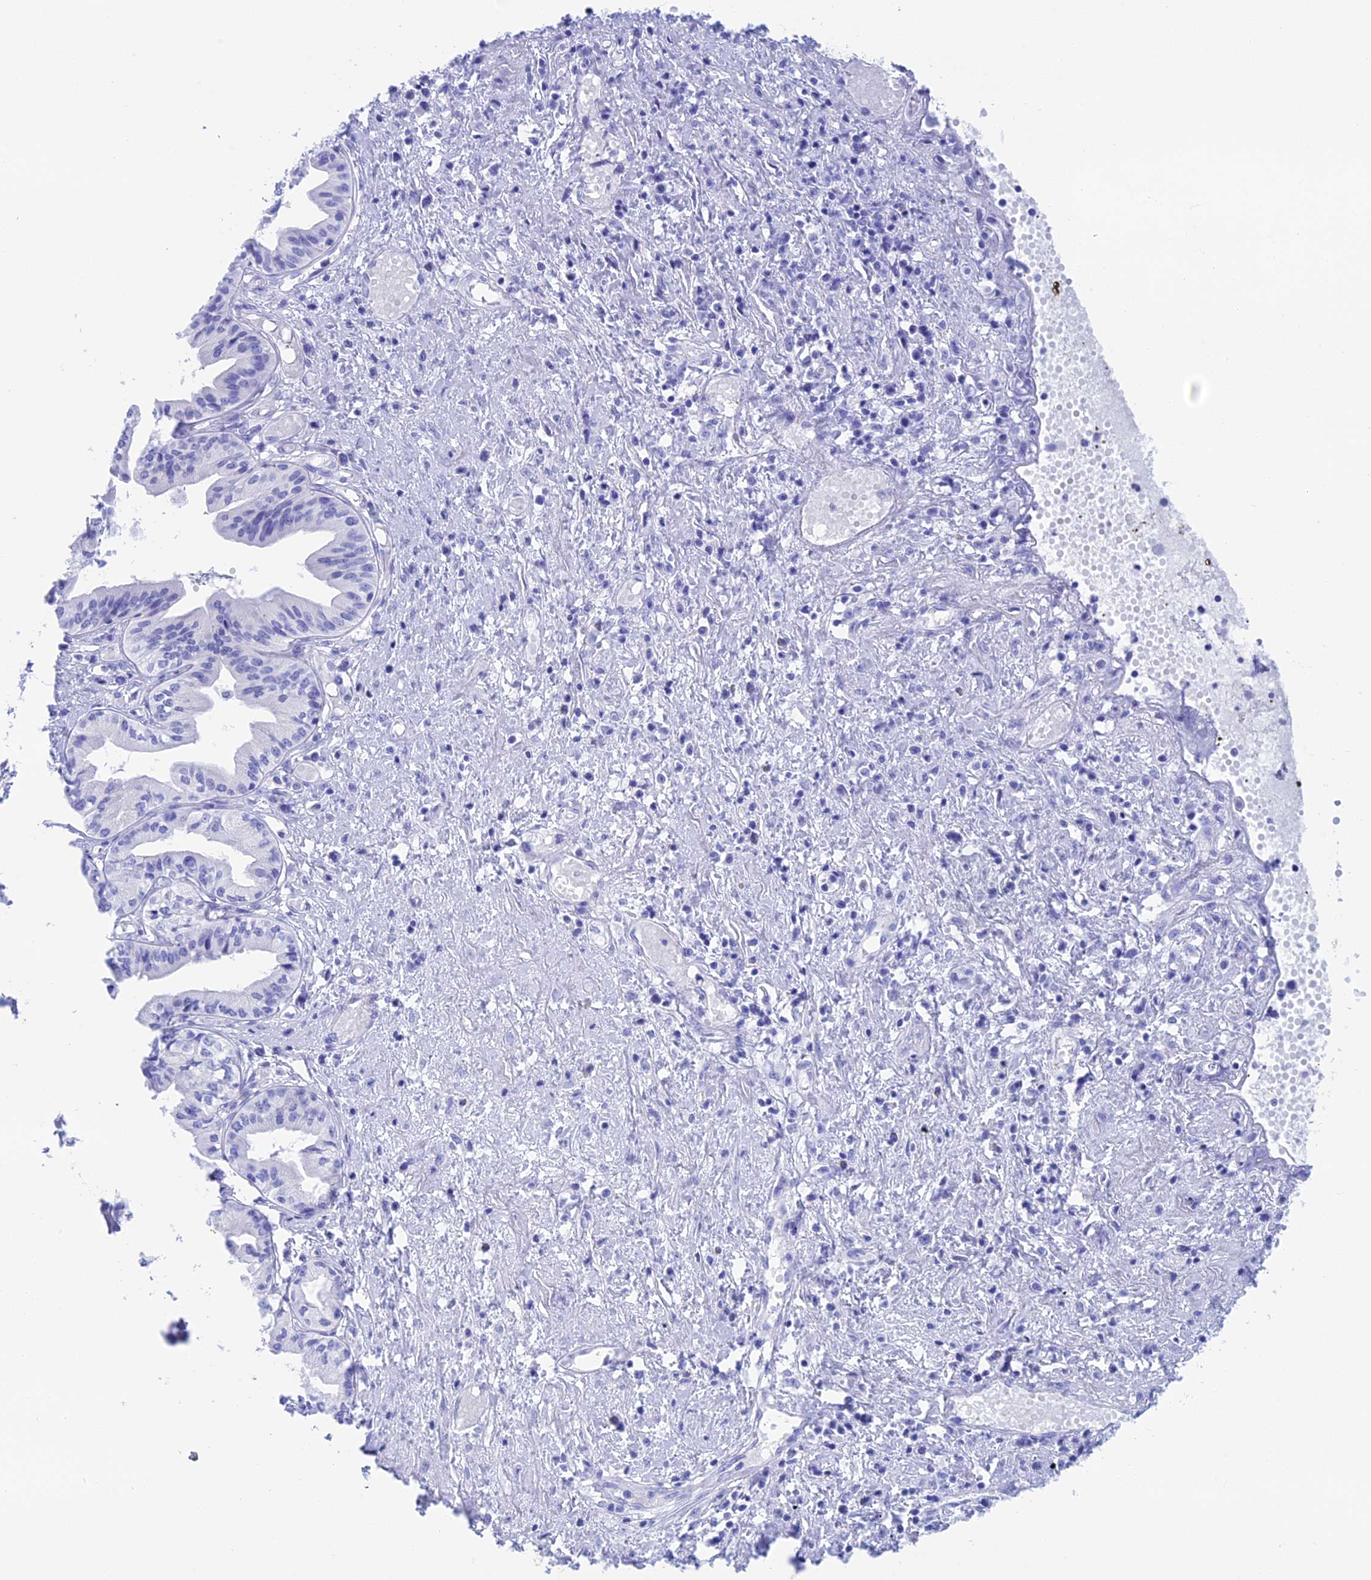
{"staining": {"intensity": "negative", "quantity": "none", "location": "none"}, "tissue": "pancreatic cancer", "cell_type": "Tumor cells", "image_type": "cancer", "snomed": [{"axis": "morphology", "description": "Adenocarcinoma, NOS"}, {"axis": "topography", "description": "Pancreas"}], "caption": "A histopathology image of adenocarcinoma (pancreatic) stained for a protein demonstrates no brown staining in tumor cells. The staining was performed using DAB to visualize the protein expression in brown, while the nuclei were stained in blue with hematoxylin (Magnification: 20x).", "gene": "ERICH4", "patient": {"sex": "female", "age": 50}}